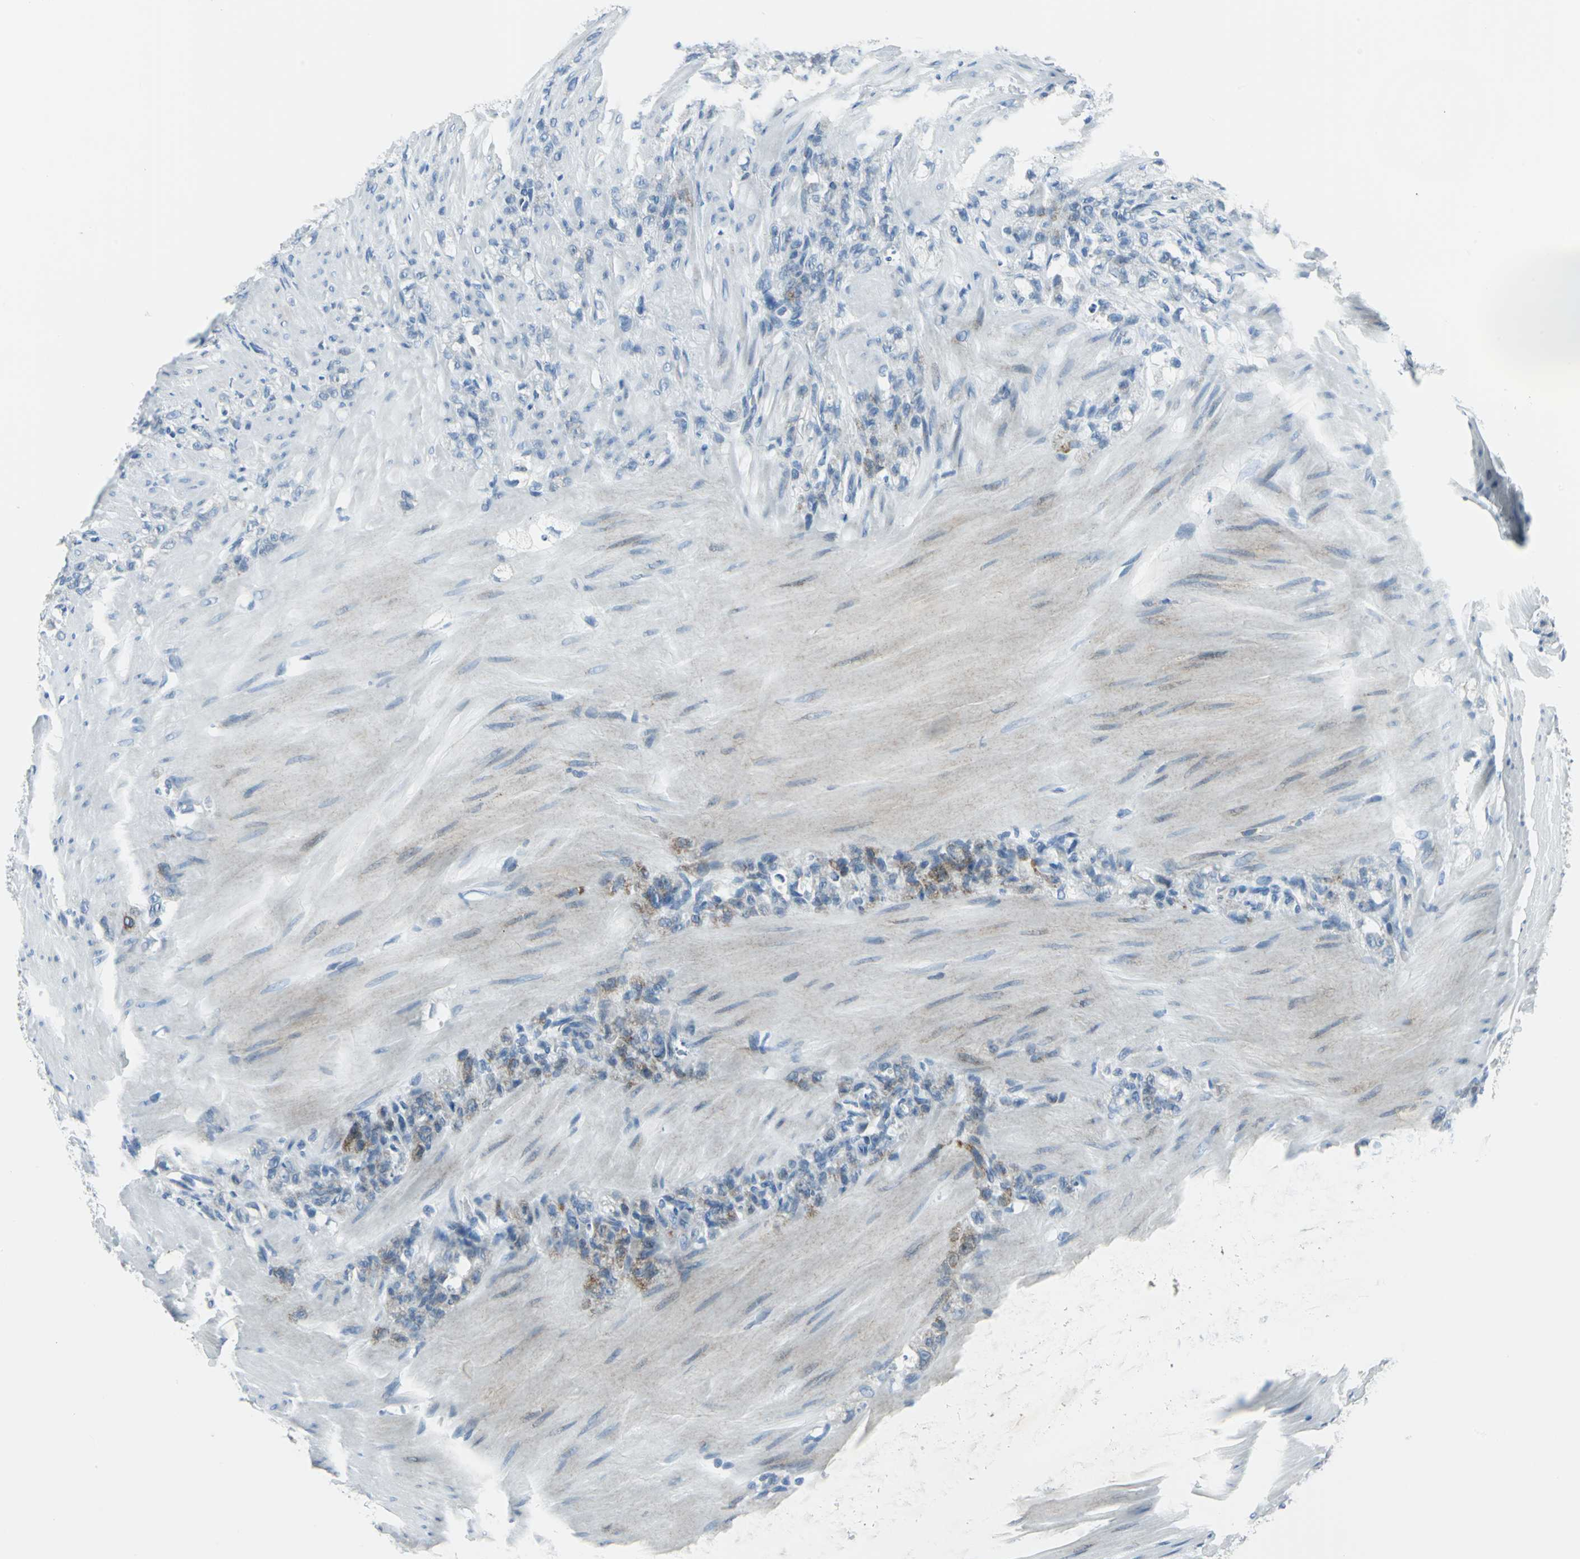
{"staining": {"intensity": "moderate", "quantity": "<25%", "location": "cytoplasmic/membranous"}, "tissue": "stomach cancer", "cell_type": "Tumor cells", "image_type": "cancer", "snomed": [{"axis": "morphology", "description": "Adenocarcinoma, NOS"}, {"axis": "topography", "description": "Stomach"}], "caption": "This is a micrograph of immunohistochemistry staining of stomach cancer (adenocarcinoma), which shows moderate staining in the cytoplasmic/membranous of tumor cells.", "gene": "DNAI2", "patient": {"sex": "male", "age": 82}}